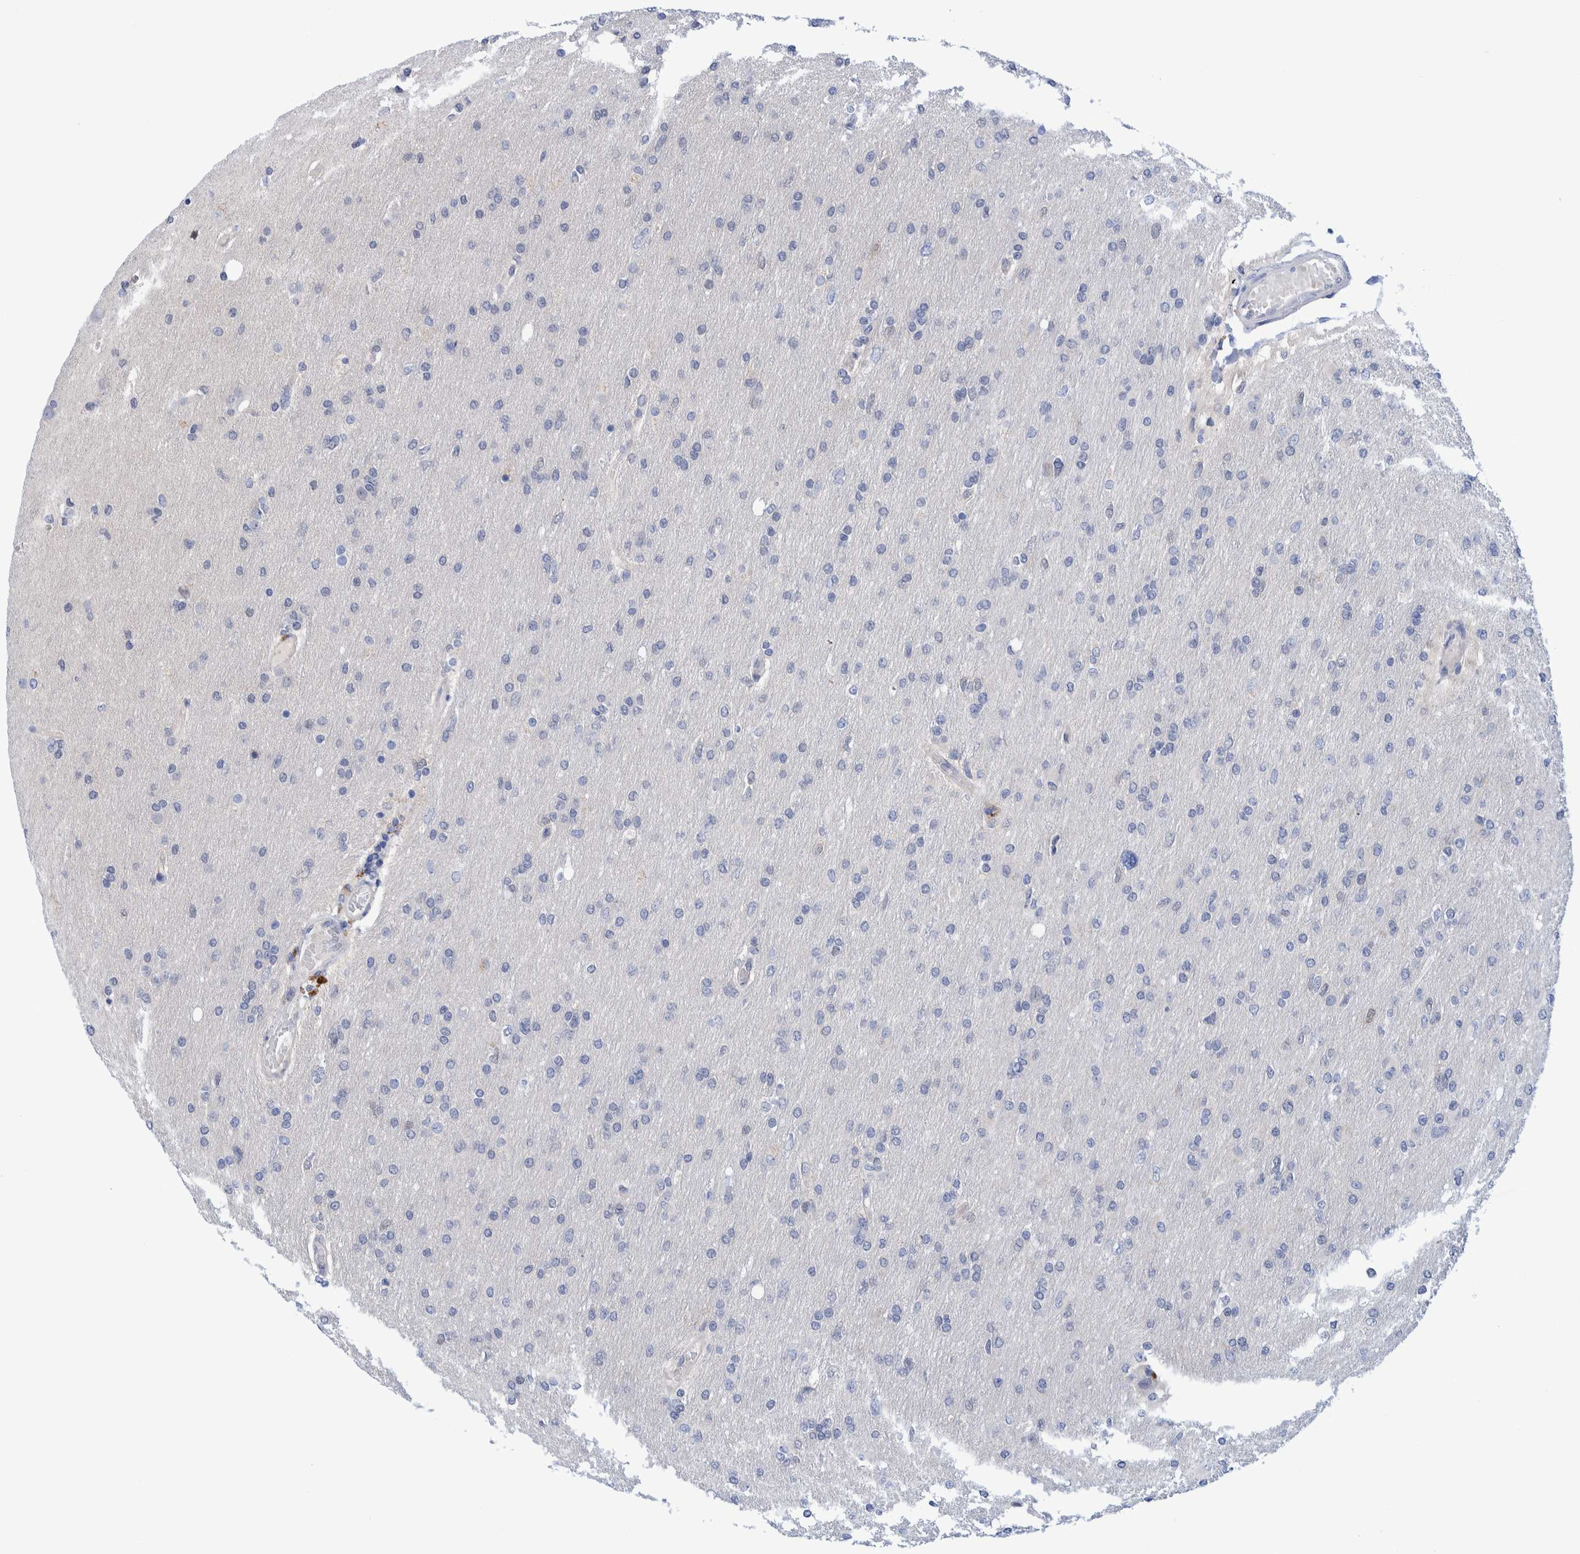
{"staining": {"intensity": "negative", "quantity": "none", "location": "none"}, "tissue": "glioma", "cell_type": "Tumor cells", "image_type": "cancer", "snomed": [{"axis": "morphology", "description": "Glioma, malignant, High grade"}, {"axis": "topography", "description": "Cerebral cortex"}], "caption": "Tumor cells are negative for brown protein staining in malignant high-grade glioma.", "gene": "PFAS", "patient": {"sex": "female", "age": 36}}